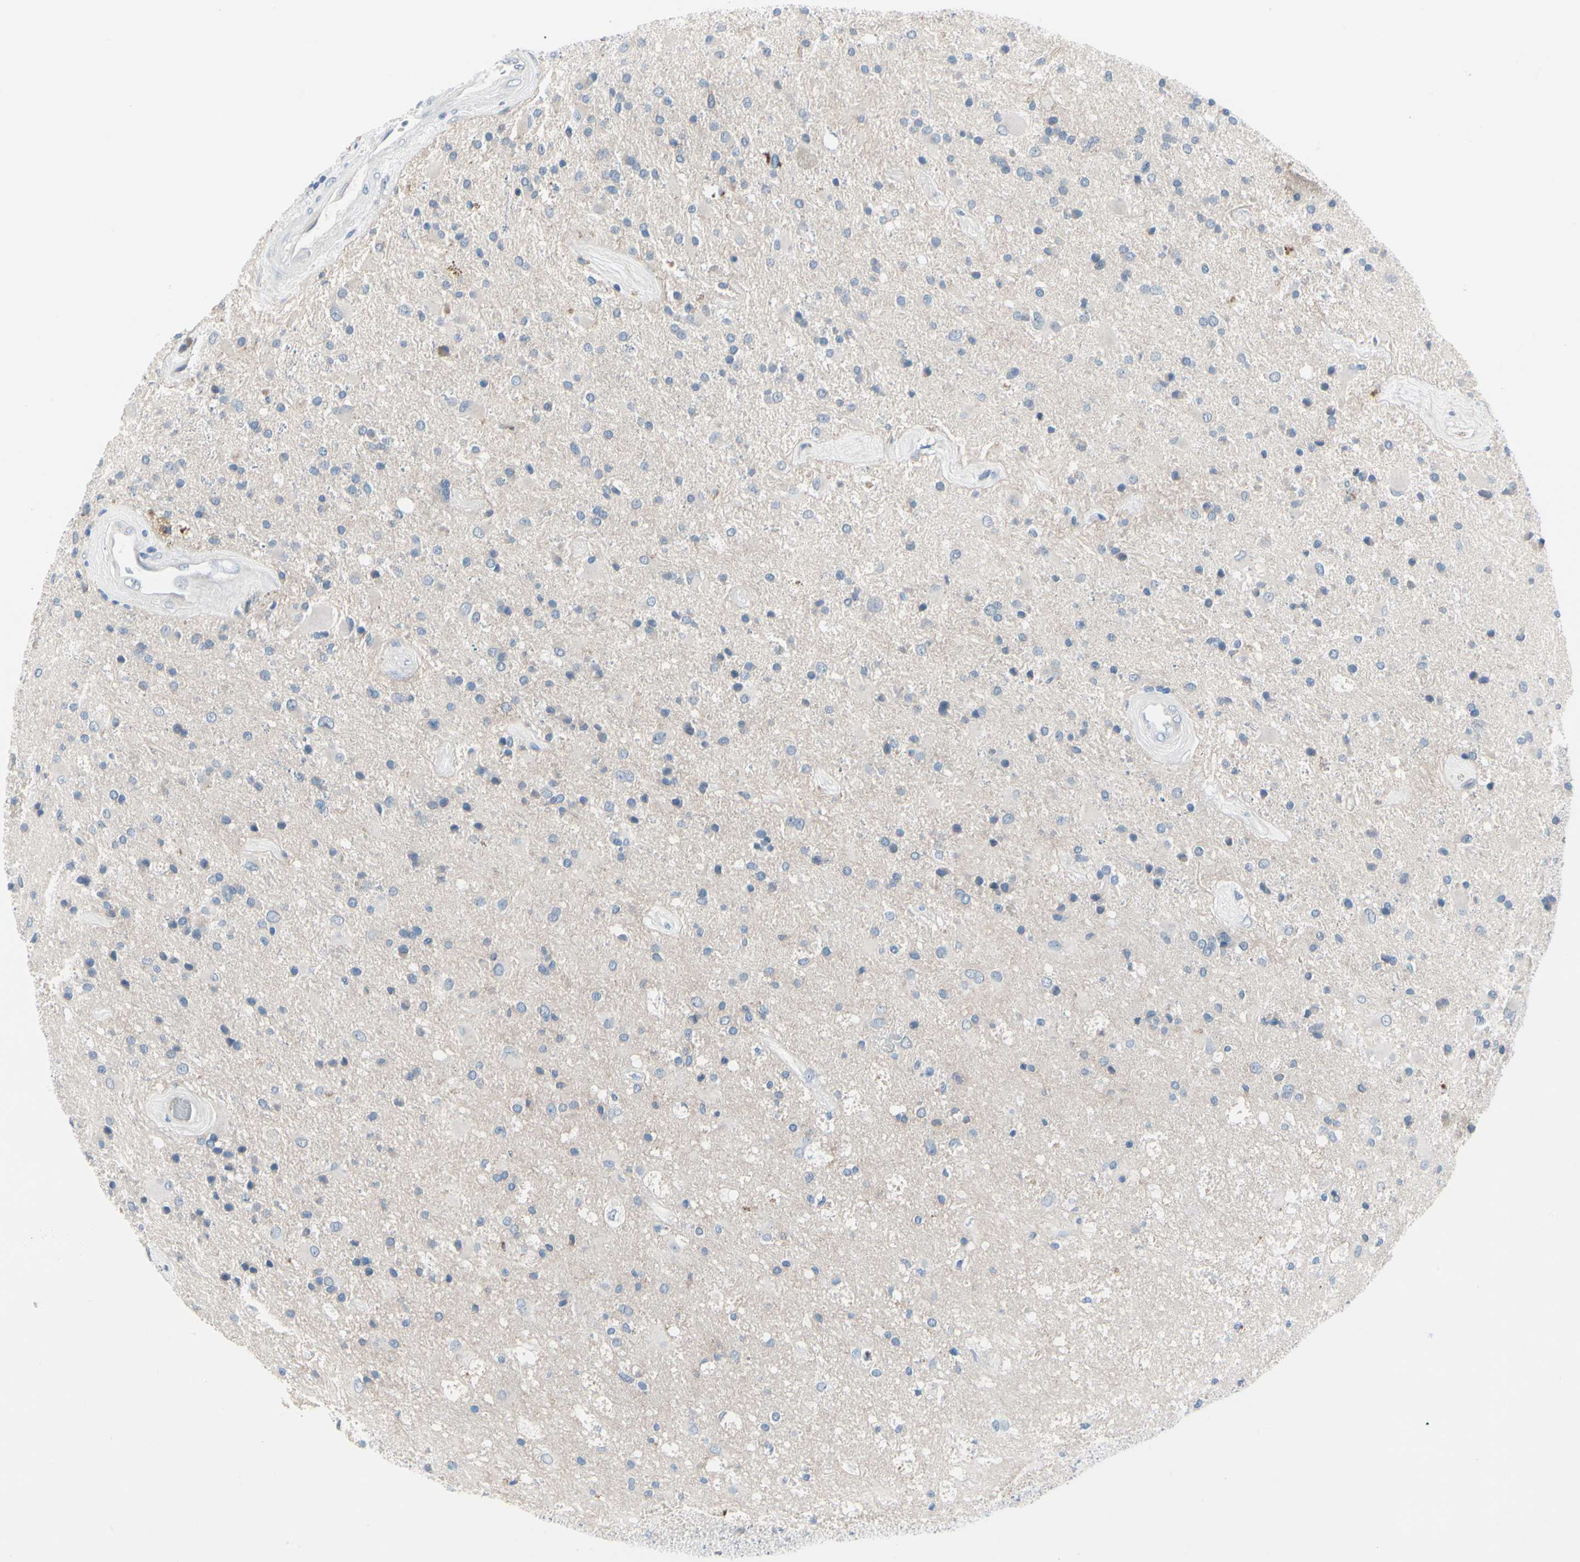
{"staining": {"intensity": "negative", "quantity": "none", "location": "none"}, "tissue": "glioma", "cell_type": "Tumor cells", "image_type": "cancer", "snomed": [{"axis": "morphology", "description": "Glioma, malignant, Low grade"}, {"axis": "topography", "description": "Brain"}], "caption": "This is a micrograph of immunohistochemistry staining of malignant low-grade glioma, which shows no expression in tumor cells.", "gene": "PGR", "patient": {"sex": "male", "age": 58}}